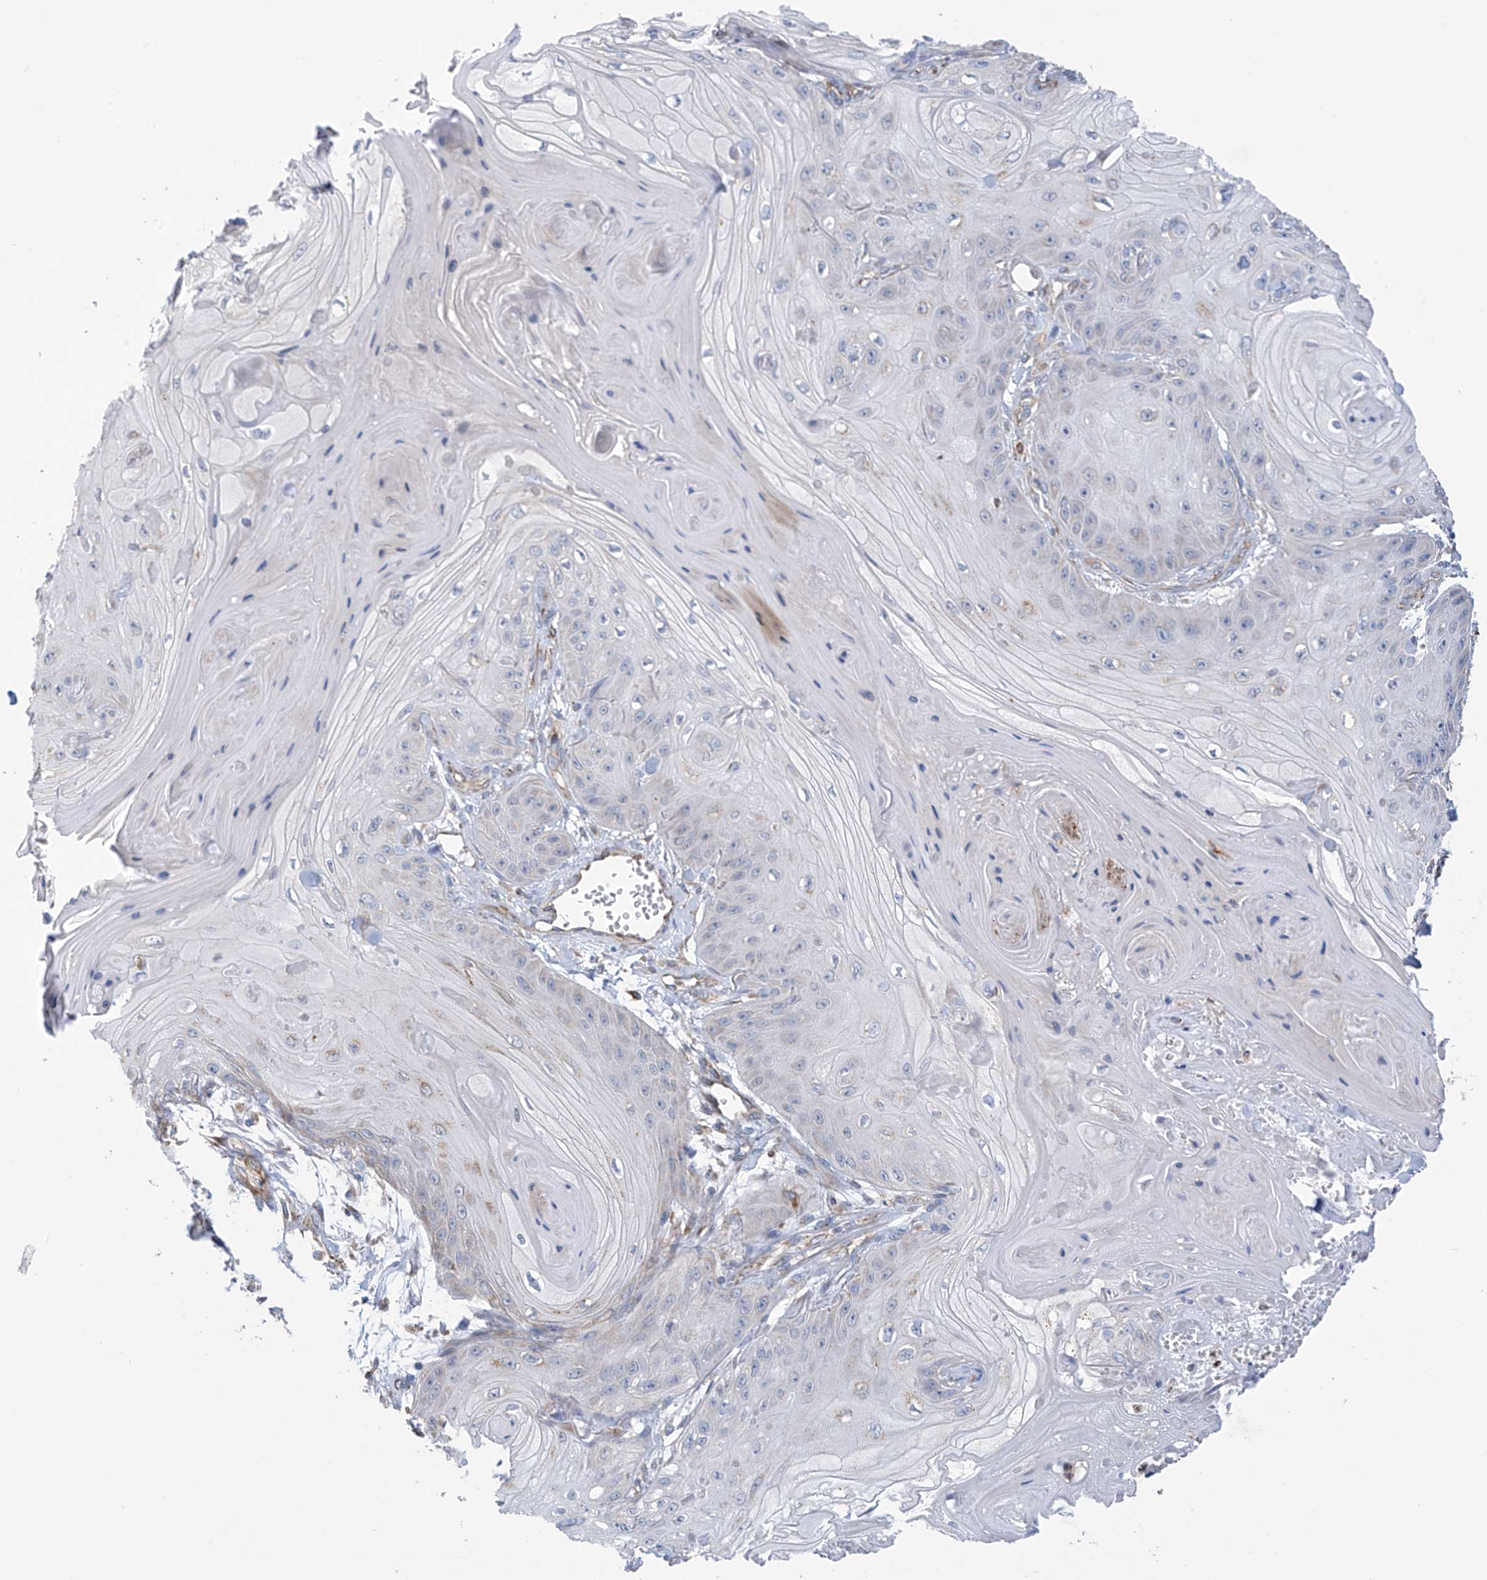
{"staining": {"intensity": "negative", "quantity": "none", "location": "none"}, "tissue": "skin cancer", "cell_type": "Tumor cells", "image_type": "cancer", "snomed": [{"axis": "morphology", "description": "Squamous cell carcinoma, NOS"}, {"axis": "topography", "description": "Skin"}], "caption": "Tumor cells show no significant protein expression in squamous cell carcinoma (skin).", "gene": "EIF5B", "patient": {"sex": "male", "age": 74}}